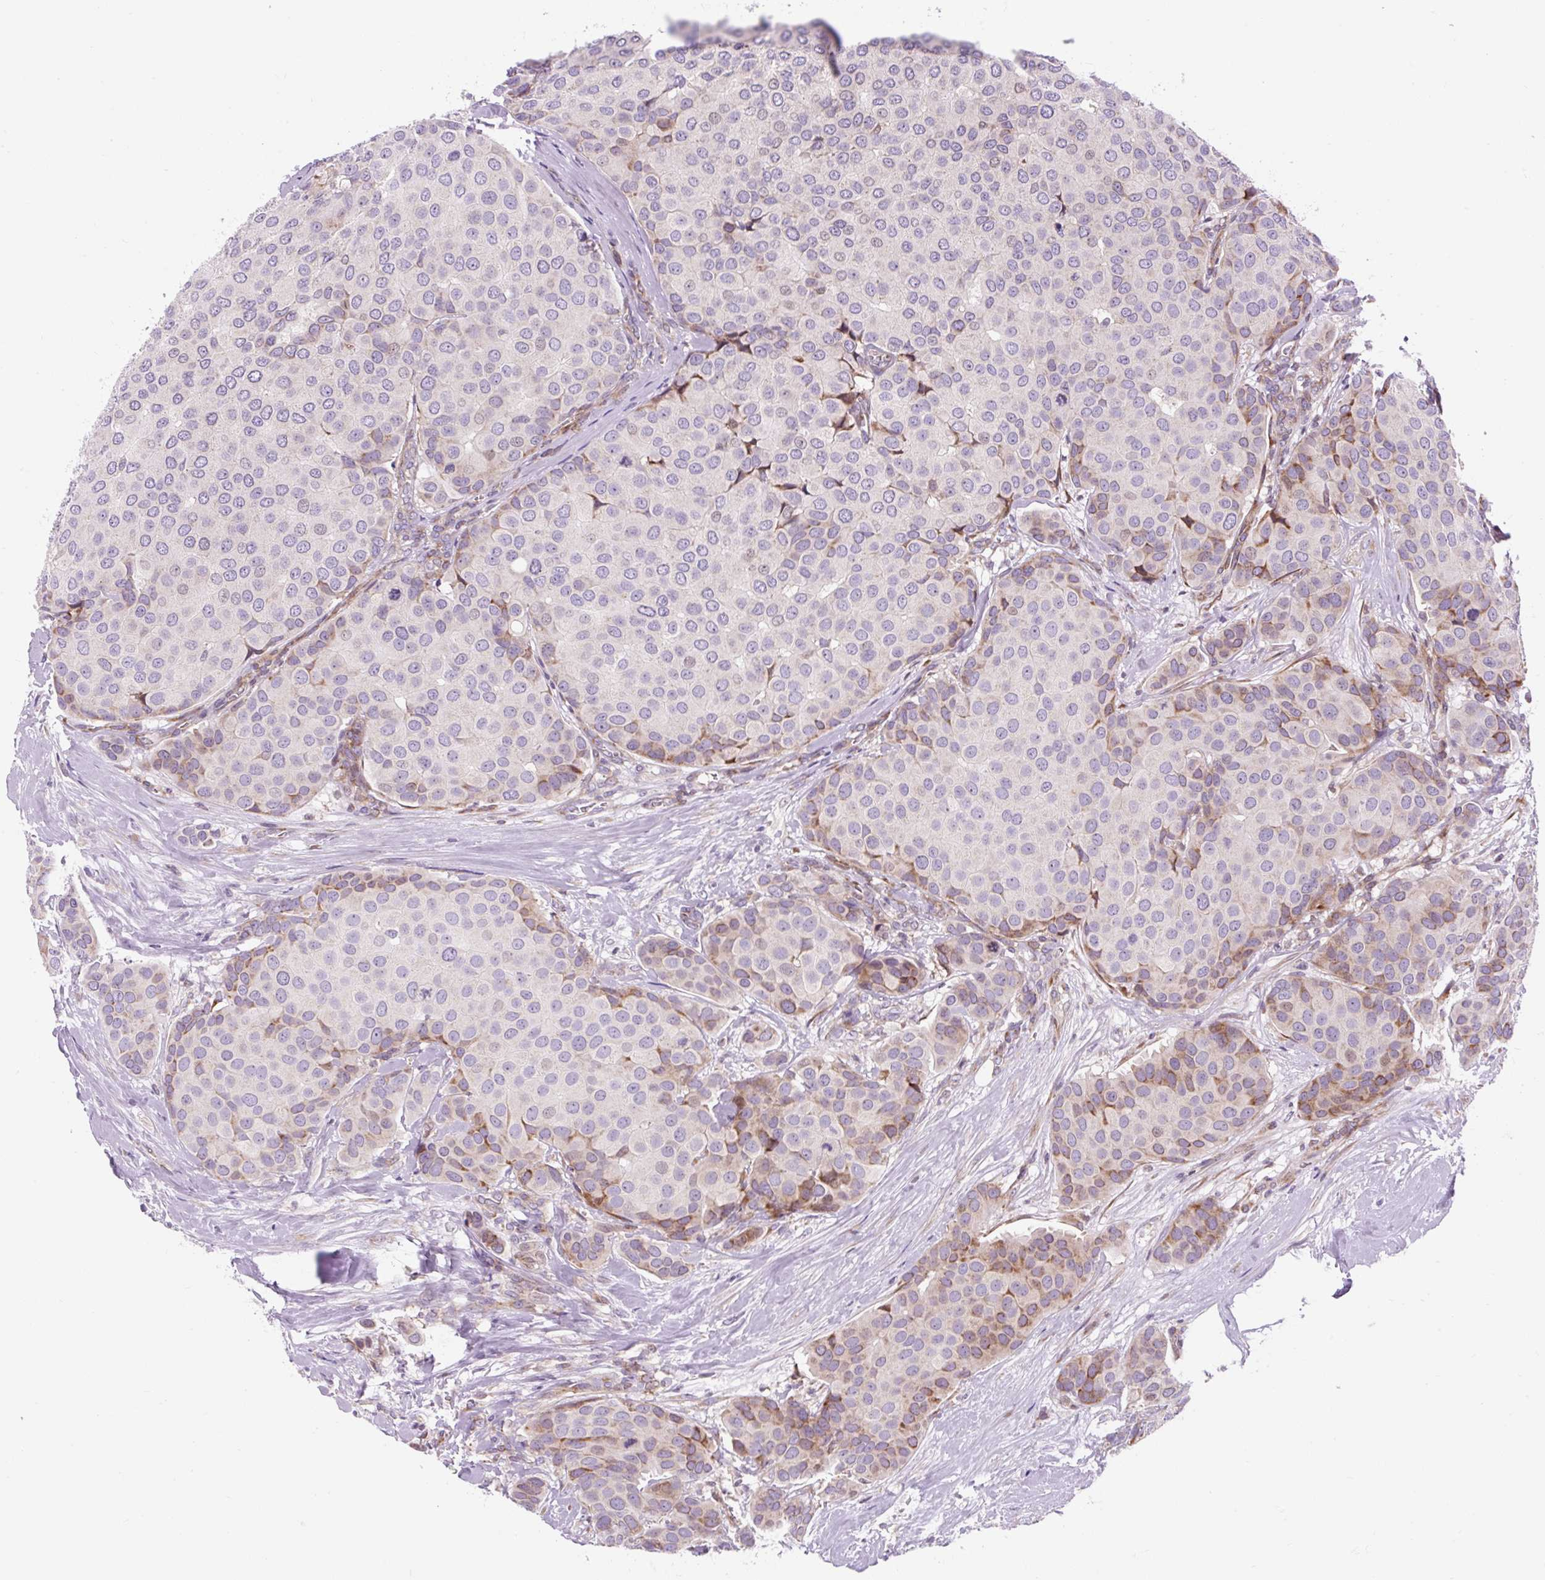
{"staining": {"intensity": "moderate", "quantity": "<25%", "location": "cytoplasmic/membranous"}, "tissue": "breast cancer", "cell_type": "Tumor cells", "image_type": "cancer", "snomed": [{"axis": "morphology", "description": "Duct carcinoma"}, {"axis": "topography", "description": "Breast"}], "caption": "Immunohistochemistry of breast cancer displays low levels of moderate cytoplasmic/membranous staining in approximately <25% of tumor cells.", "gene": "CISD3", "patient": {"sex": "female", "age": 70}}